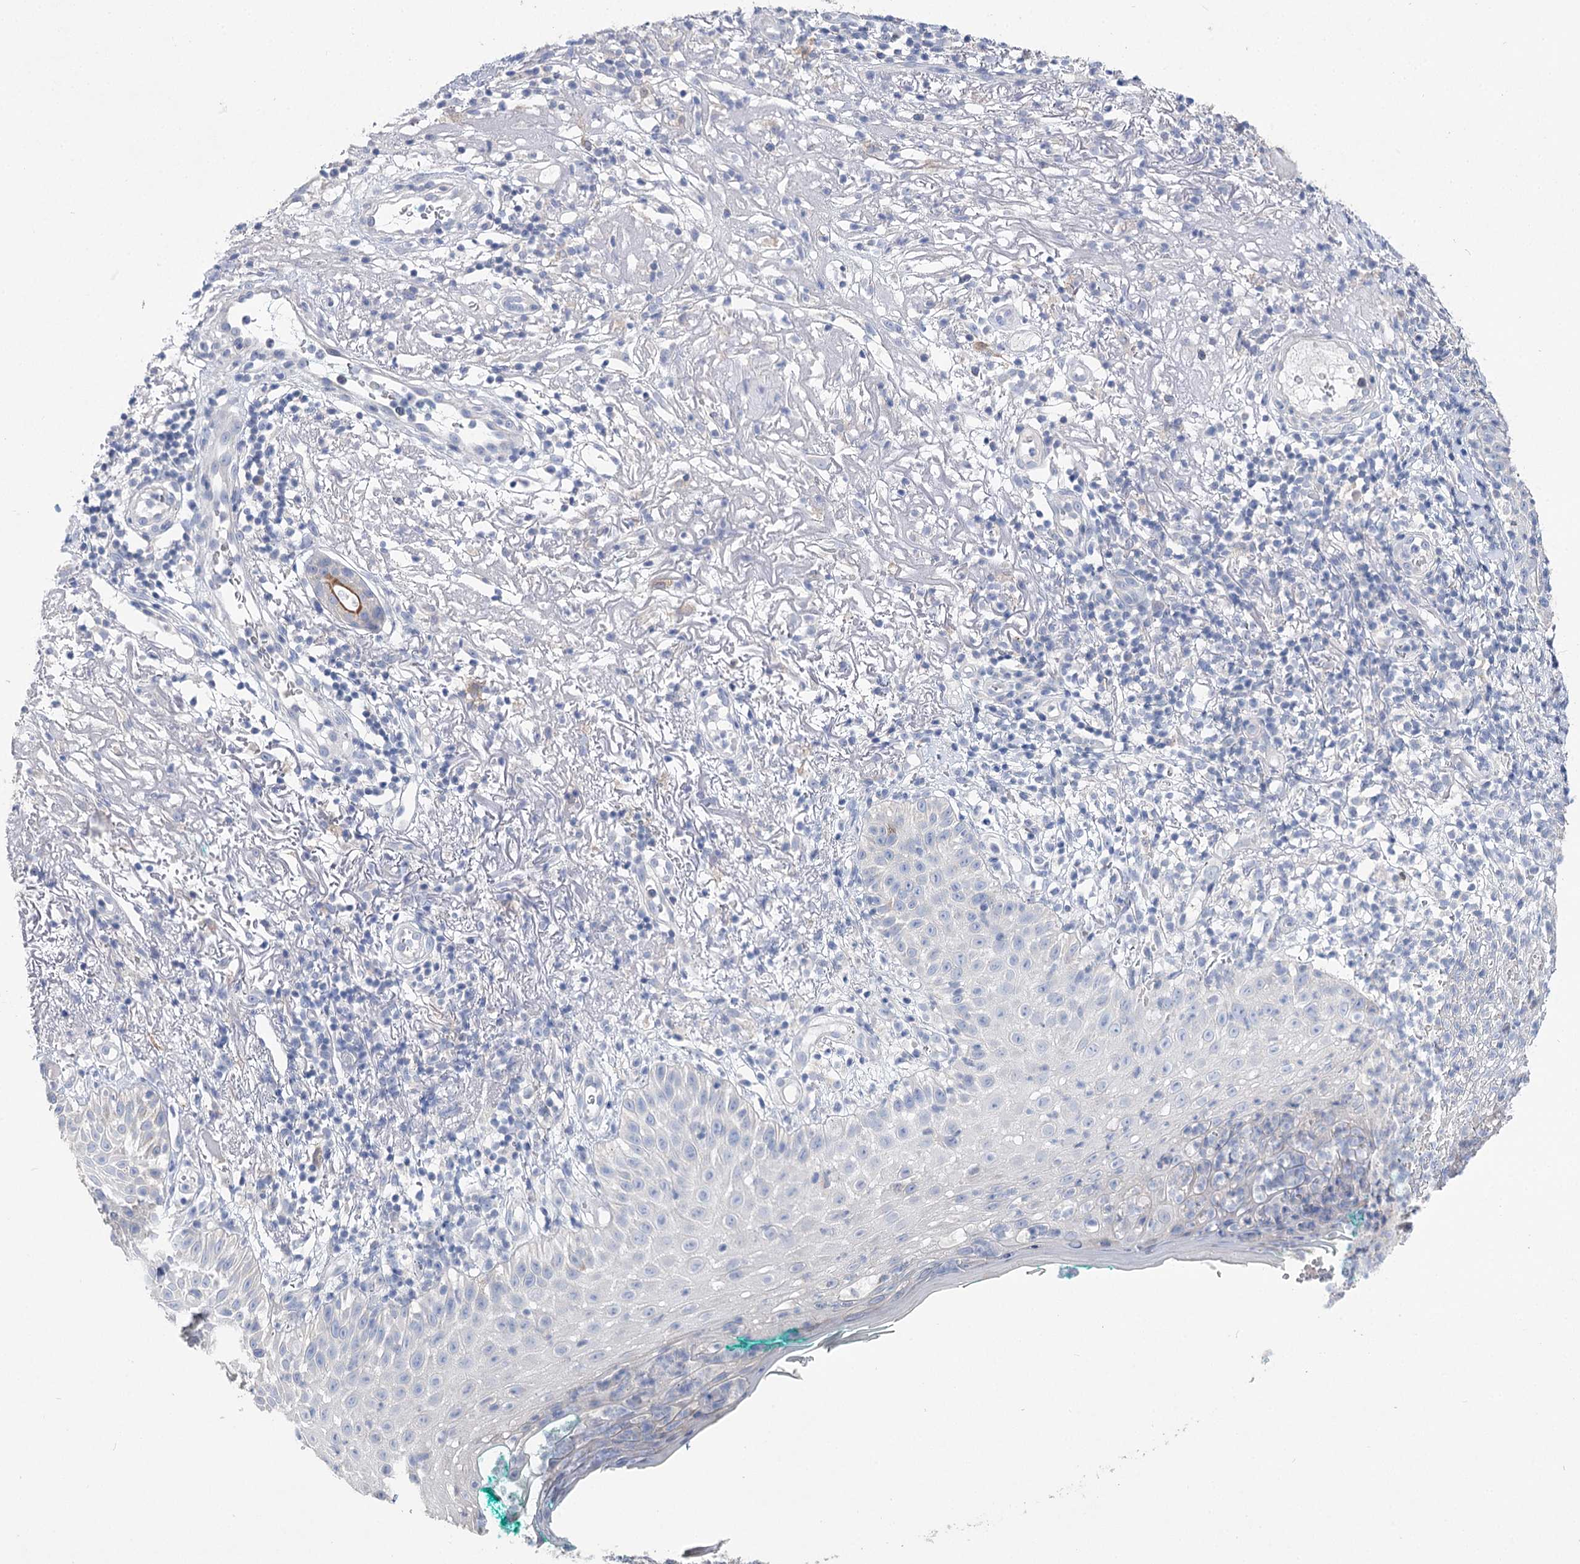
{"staining": {"intensity": "negative", "quantity": "none", "location": "none"}, "tissue": "melanoma", "cell_type": "Tumor cells", "image_type": "cancer", "snomed": [{"axis": "morphology", "description": "Necrosis, NOS"}, {"axis": "morphology", "description": "Malignant melanoma, NOS"}, {"axis": "topography", "description": "Skin"}], "caption": "This is an immunohistochemistry (IHC) micrograph of melanoma. There is no positivity in tumor cells.", "gene": "NRAP", "patient": {"sex": "female", "age": 87}}